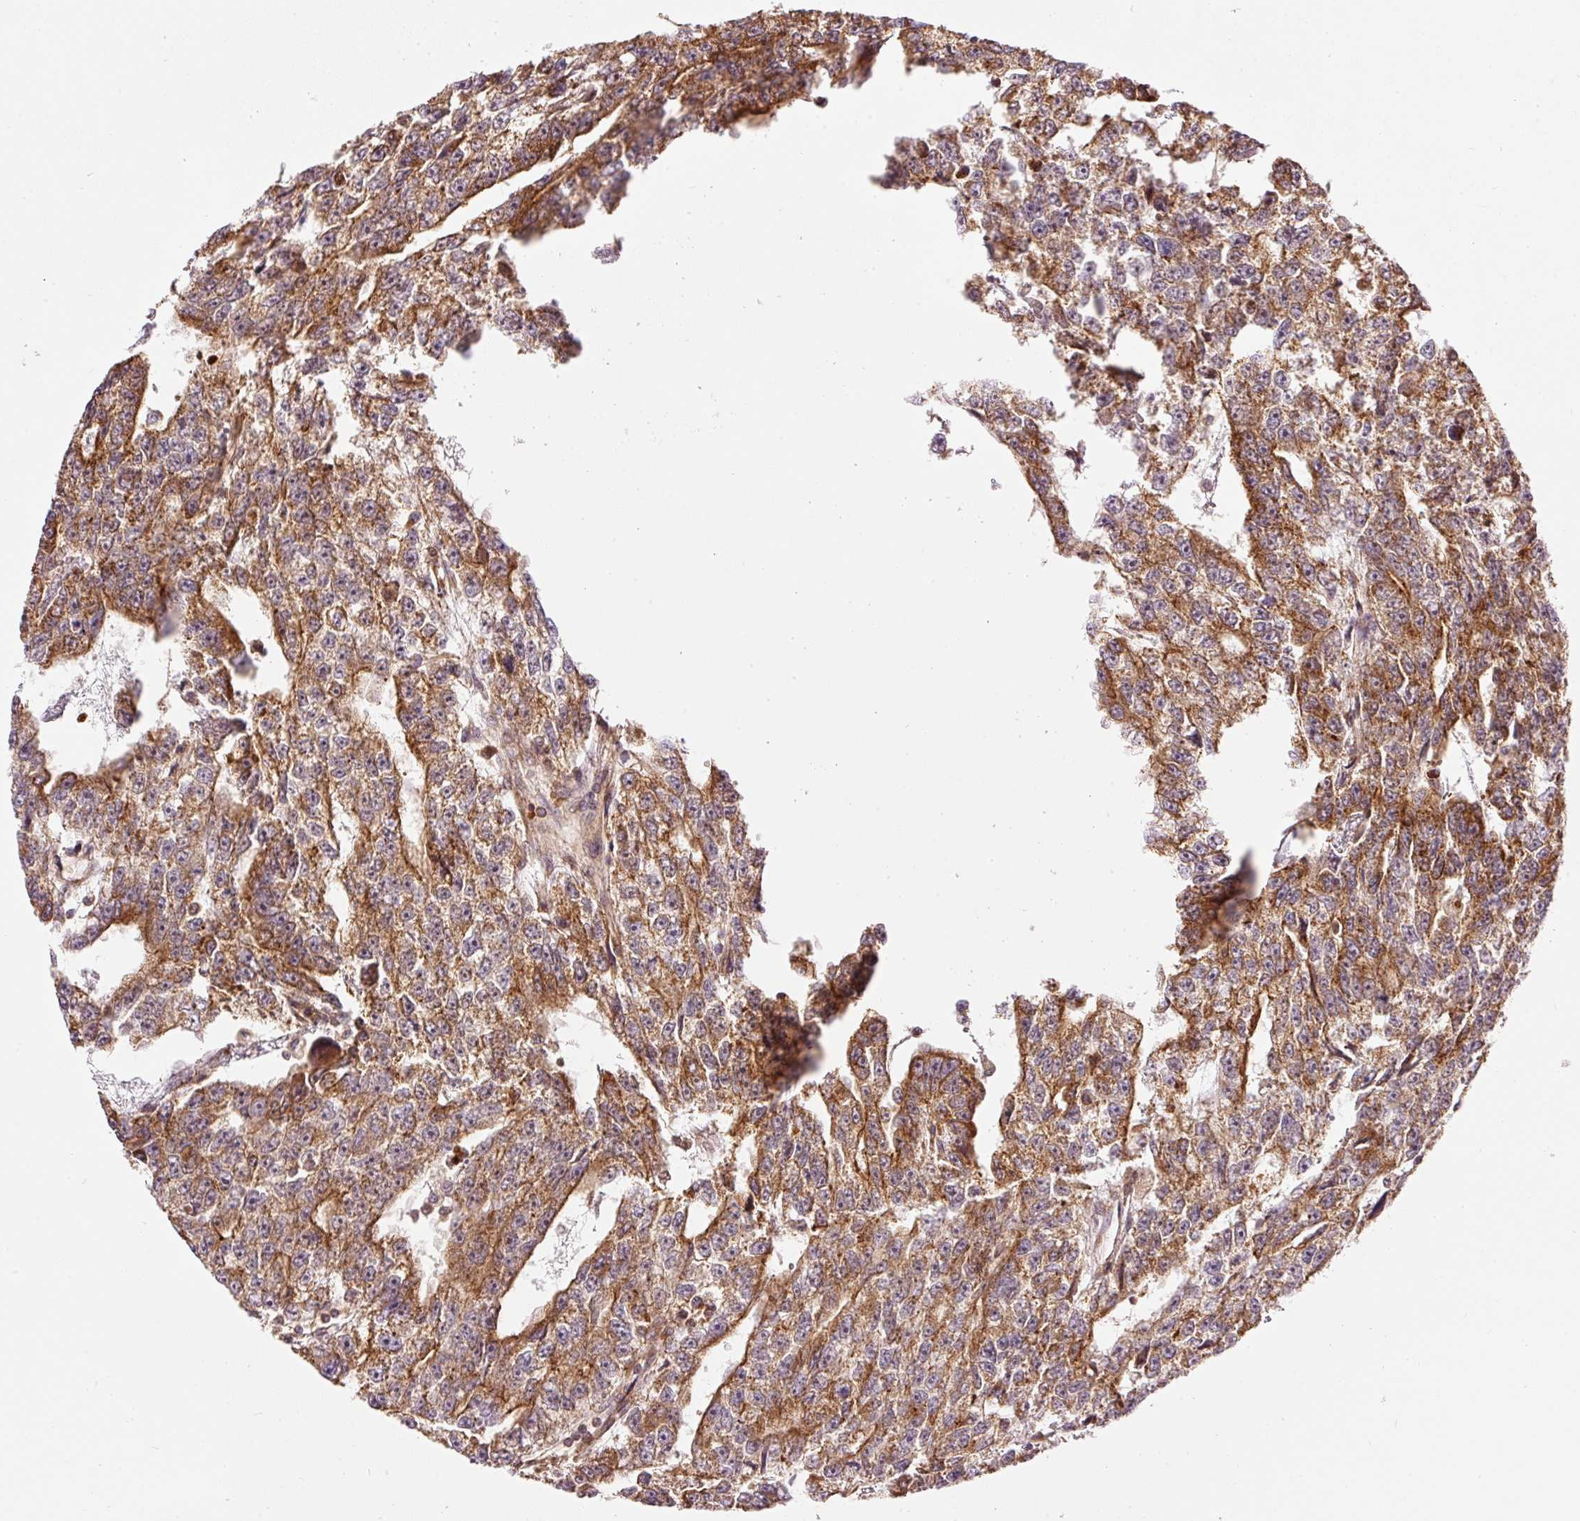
{"staining": {"intensity": "moderate", "quantity": ">75%", "location": "cytoplasmic/membranous"}, "tissue": "testis cancer", "cell_type": "Tumor cells", "image_type": "cancer", "snomed": [{"axis": "morphology", "description": "Carcinoma, Embryonal, NOS"}, {"axis": "topography", "description": "Testis"}], "caption": "Protein staining by IHC exhibits moderate cytoplasmic/membranous positivity in about >75% of tumor cells in testis embryonal carcinoma. (Stains: DAB (3,3'-diaminobenzidine) in brown, nuclei in blue, Microscopy: brightfield microscopy at high magnification).", "gene": "ADCY4", "patient": {"sex": "male", "age": 20}}